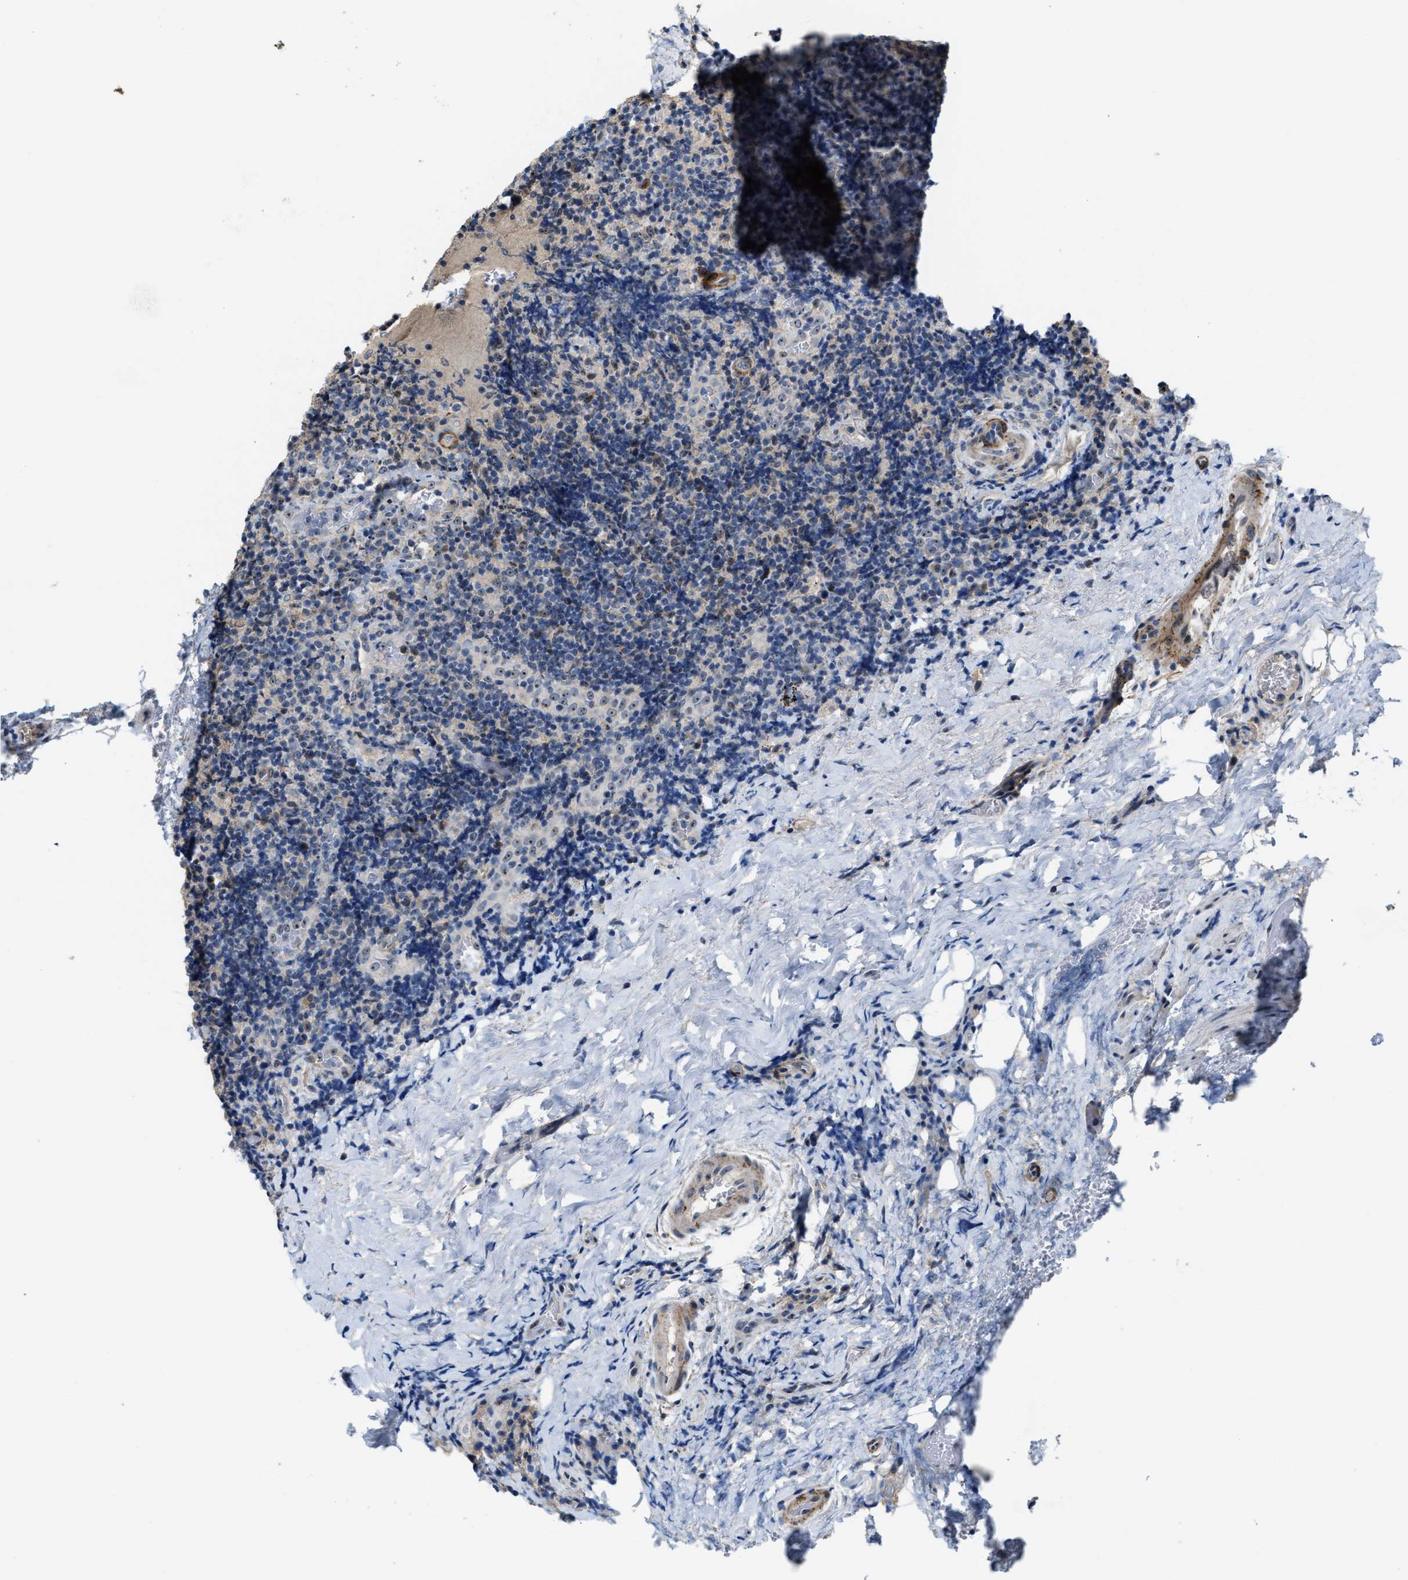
{"staining": {"intensity": "negative", "quantity": "none", "location": "none"}, "tissue": "lymphoma", "cell_type": "Tumor cells", "image_type": "cancer", "snomed": [{"axis": "morphology", "description": "Malignant lymphoma, non-Hodgkin's type, High grade"}, {"axis": "topography", "description": "Tonsil"}], "caption": "The micrograph displays no staining of tumor cells in lymphoma.", "gene": "ZNF783", "patient": {"sex": "female", "age": 36}}